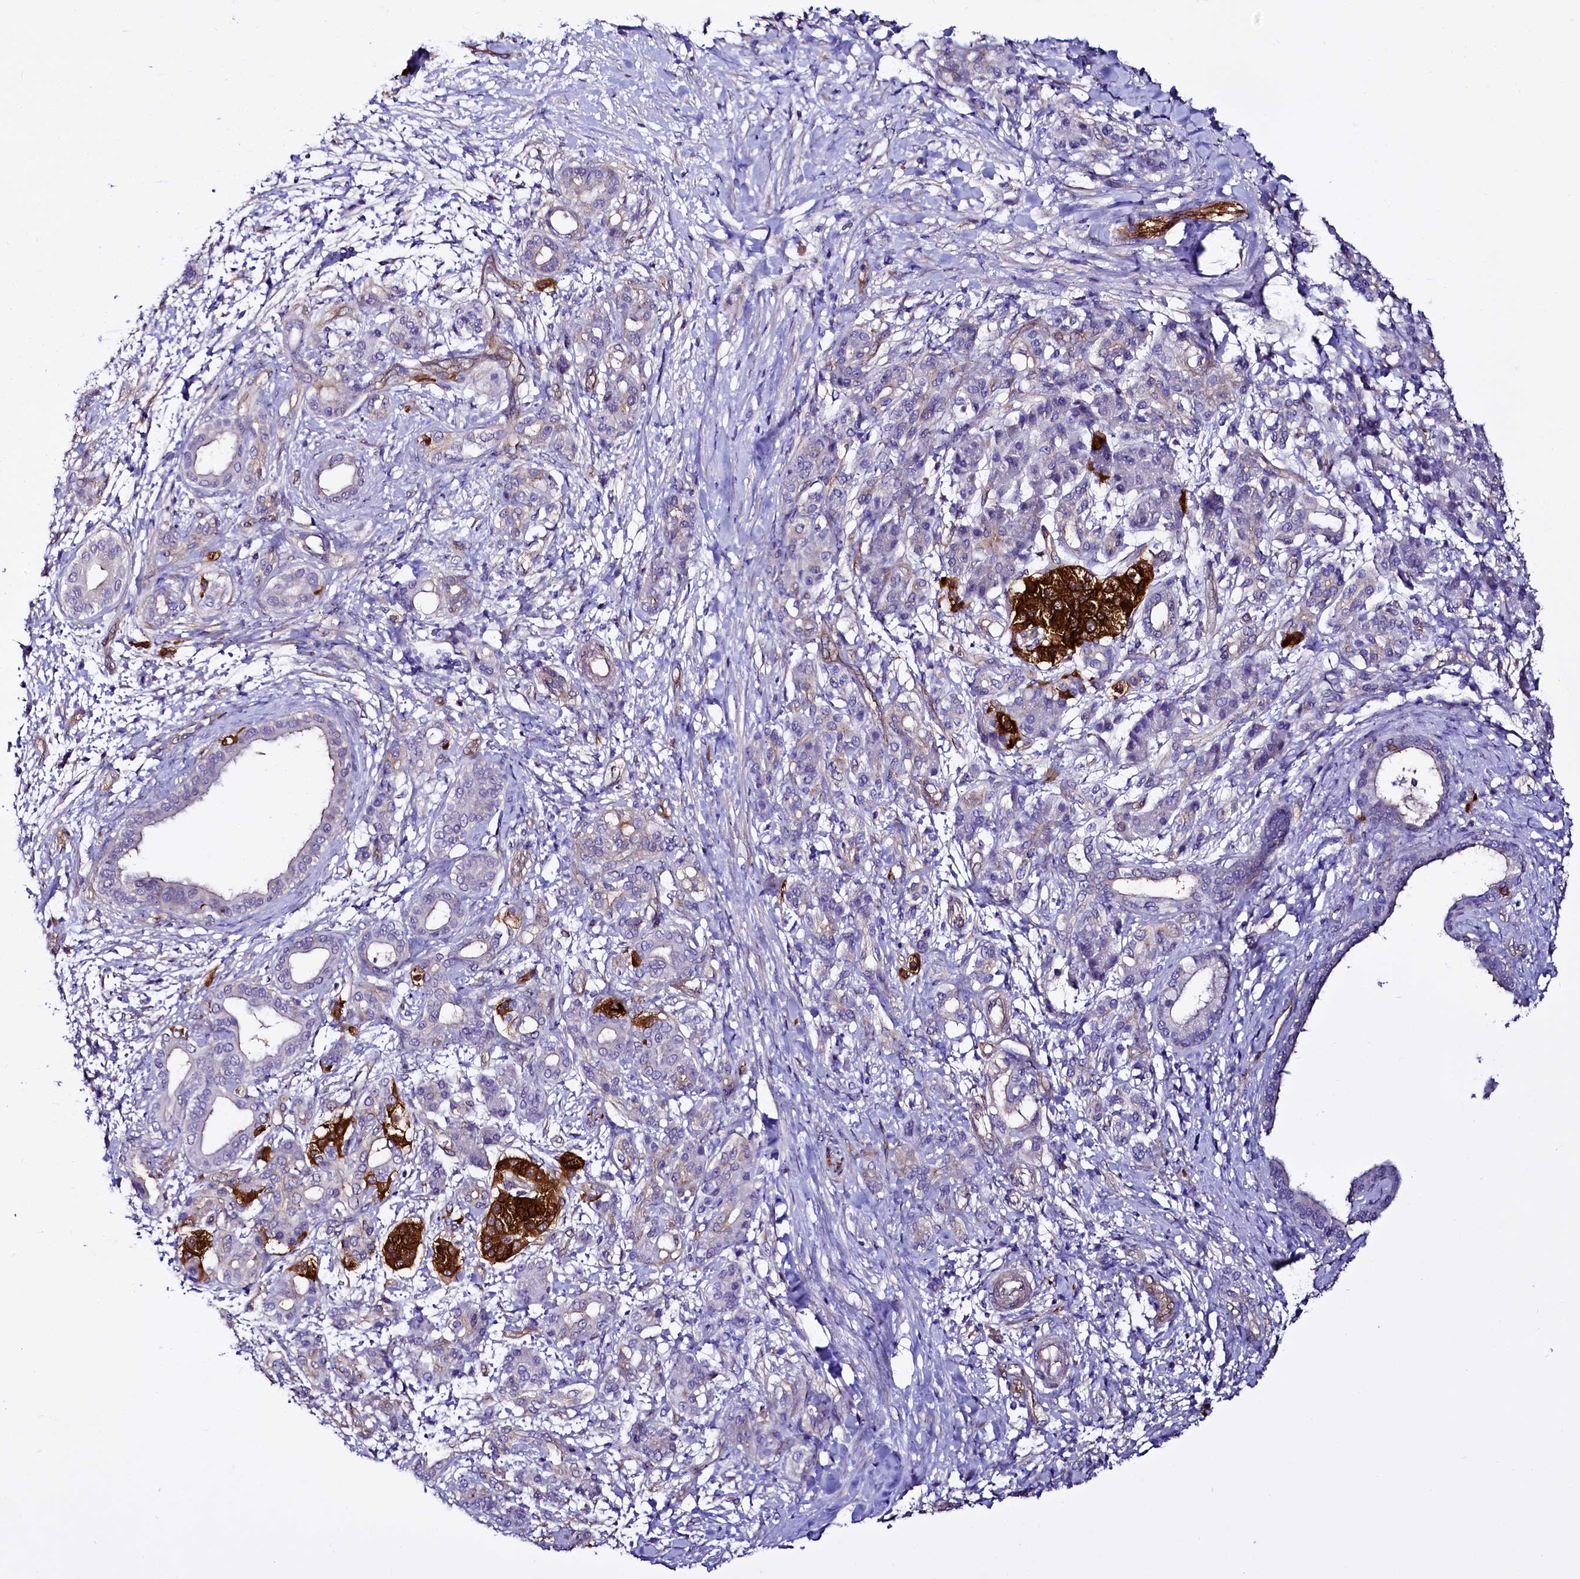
{"staining": {"intensity": "negative", "quantity": "none", "location": "none"}, "tissue": "pancreatic cancer", "cell_type": "Tumor cells", "image_type": "cancer", "snomed": [{"axis": "morphology", "description": "Adenocarcinoma, NOS"}, {"axis": "topography", "description": "Pancreas"}], "caption": "There is no significant positivity in tumor cells of pancreatic cancer (adenocarcinoma).", "gene": "STXBP1", "patient": {"sex": "female", "age": 55}}